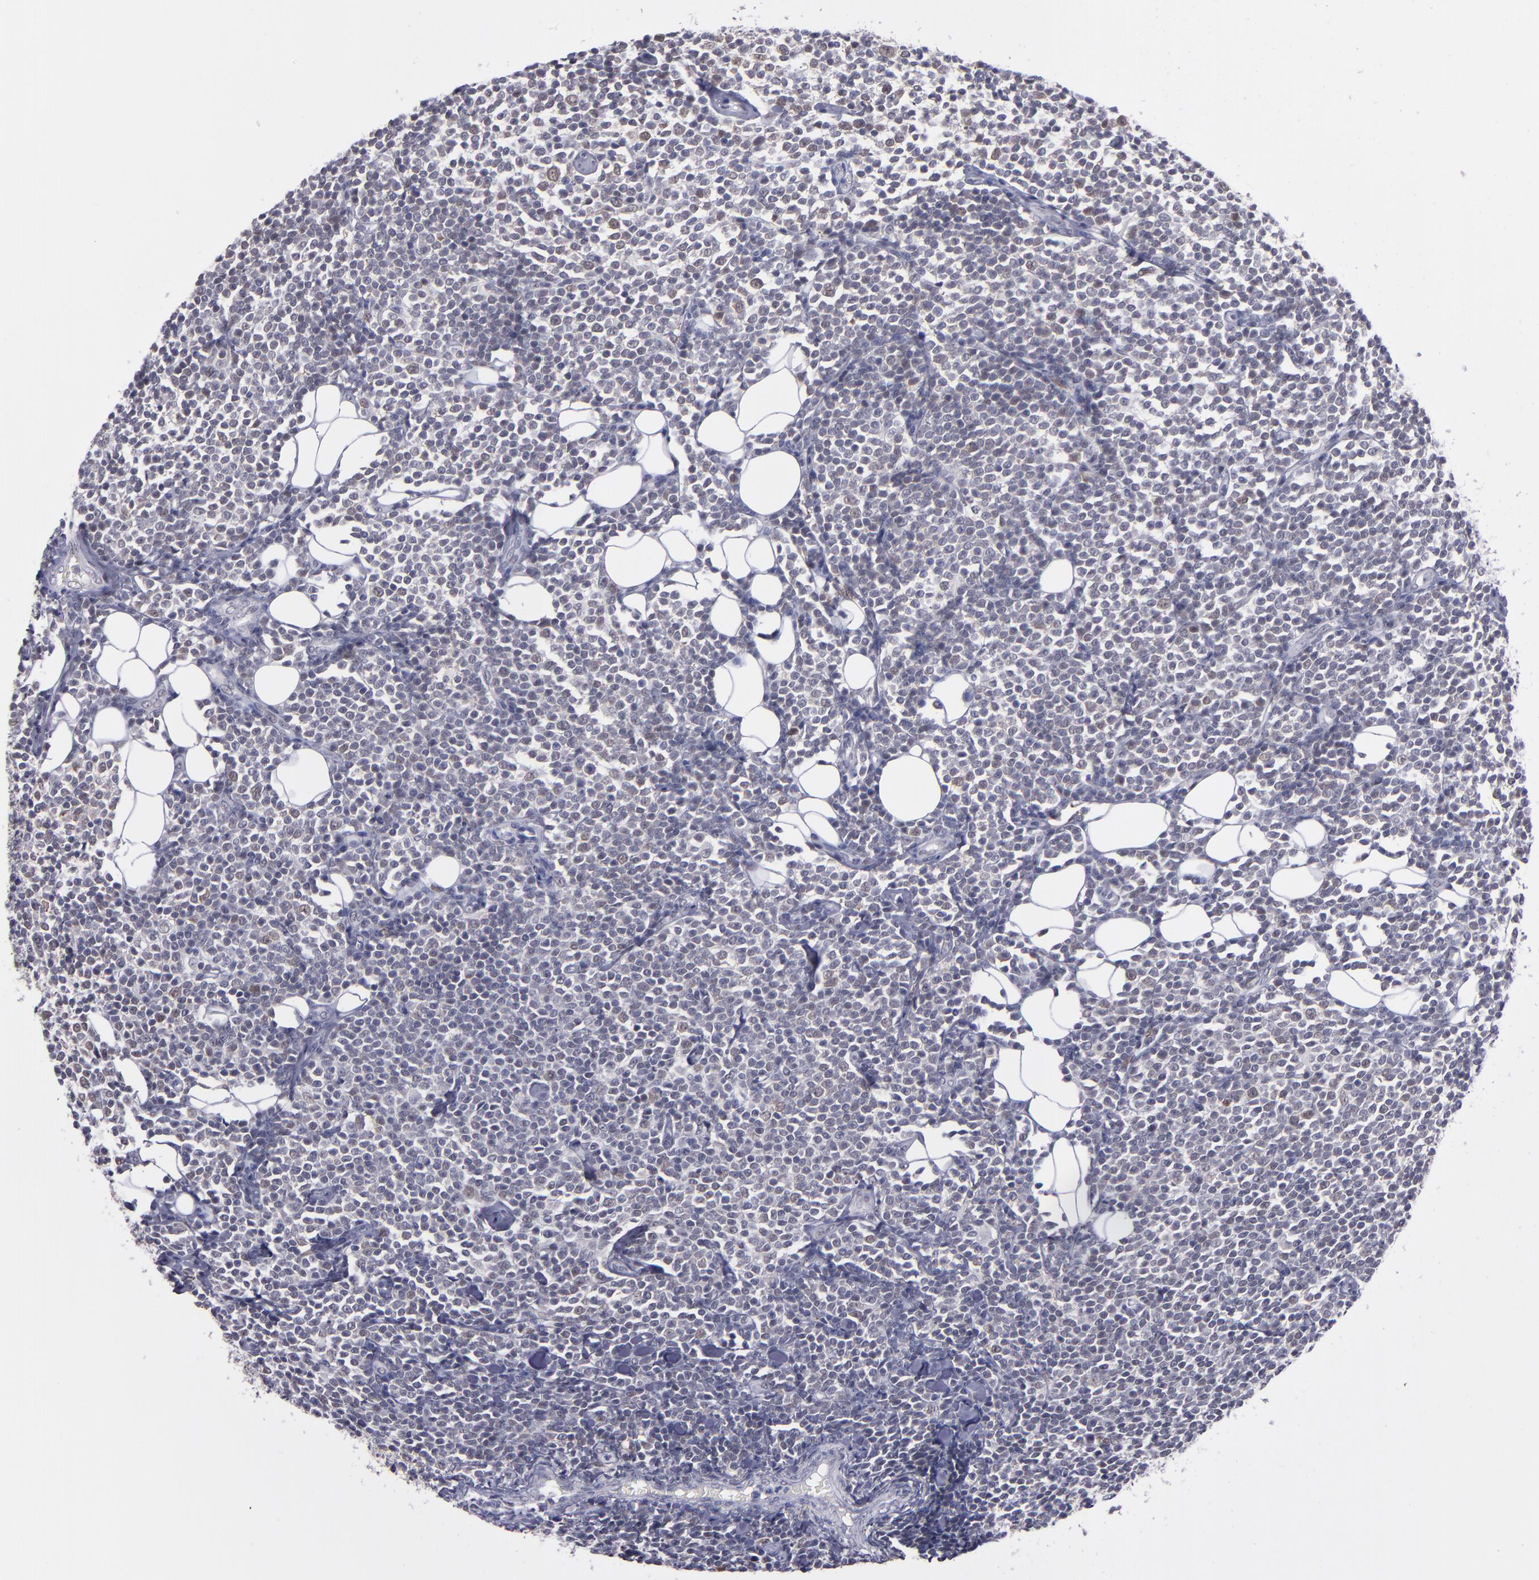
{"staining": {"intensity": "weak", "quantity": "<25%", "location": "nuclear"}, "tissue": "lymphoma", "cell_type": "Tumor cells", "image_type": "cancer", "snomed": [{"axis": "morphology", "description": "Malignant lymphoma, non-Hodgkin's type, Low grade"}, {"axis": "topography", "description": "Soft tissue"}], "caption": "Immunohistochemistry (IHC) micrograph of neoplastic tissue: lymphoma stained with DAB (3,3'-diaminobenzidine) shows no significant protein staining in tumor cells.", "gene": "OTUB2", "patient": {"sex": "male", "age": 92}}